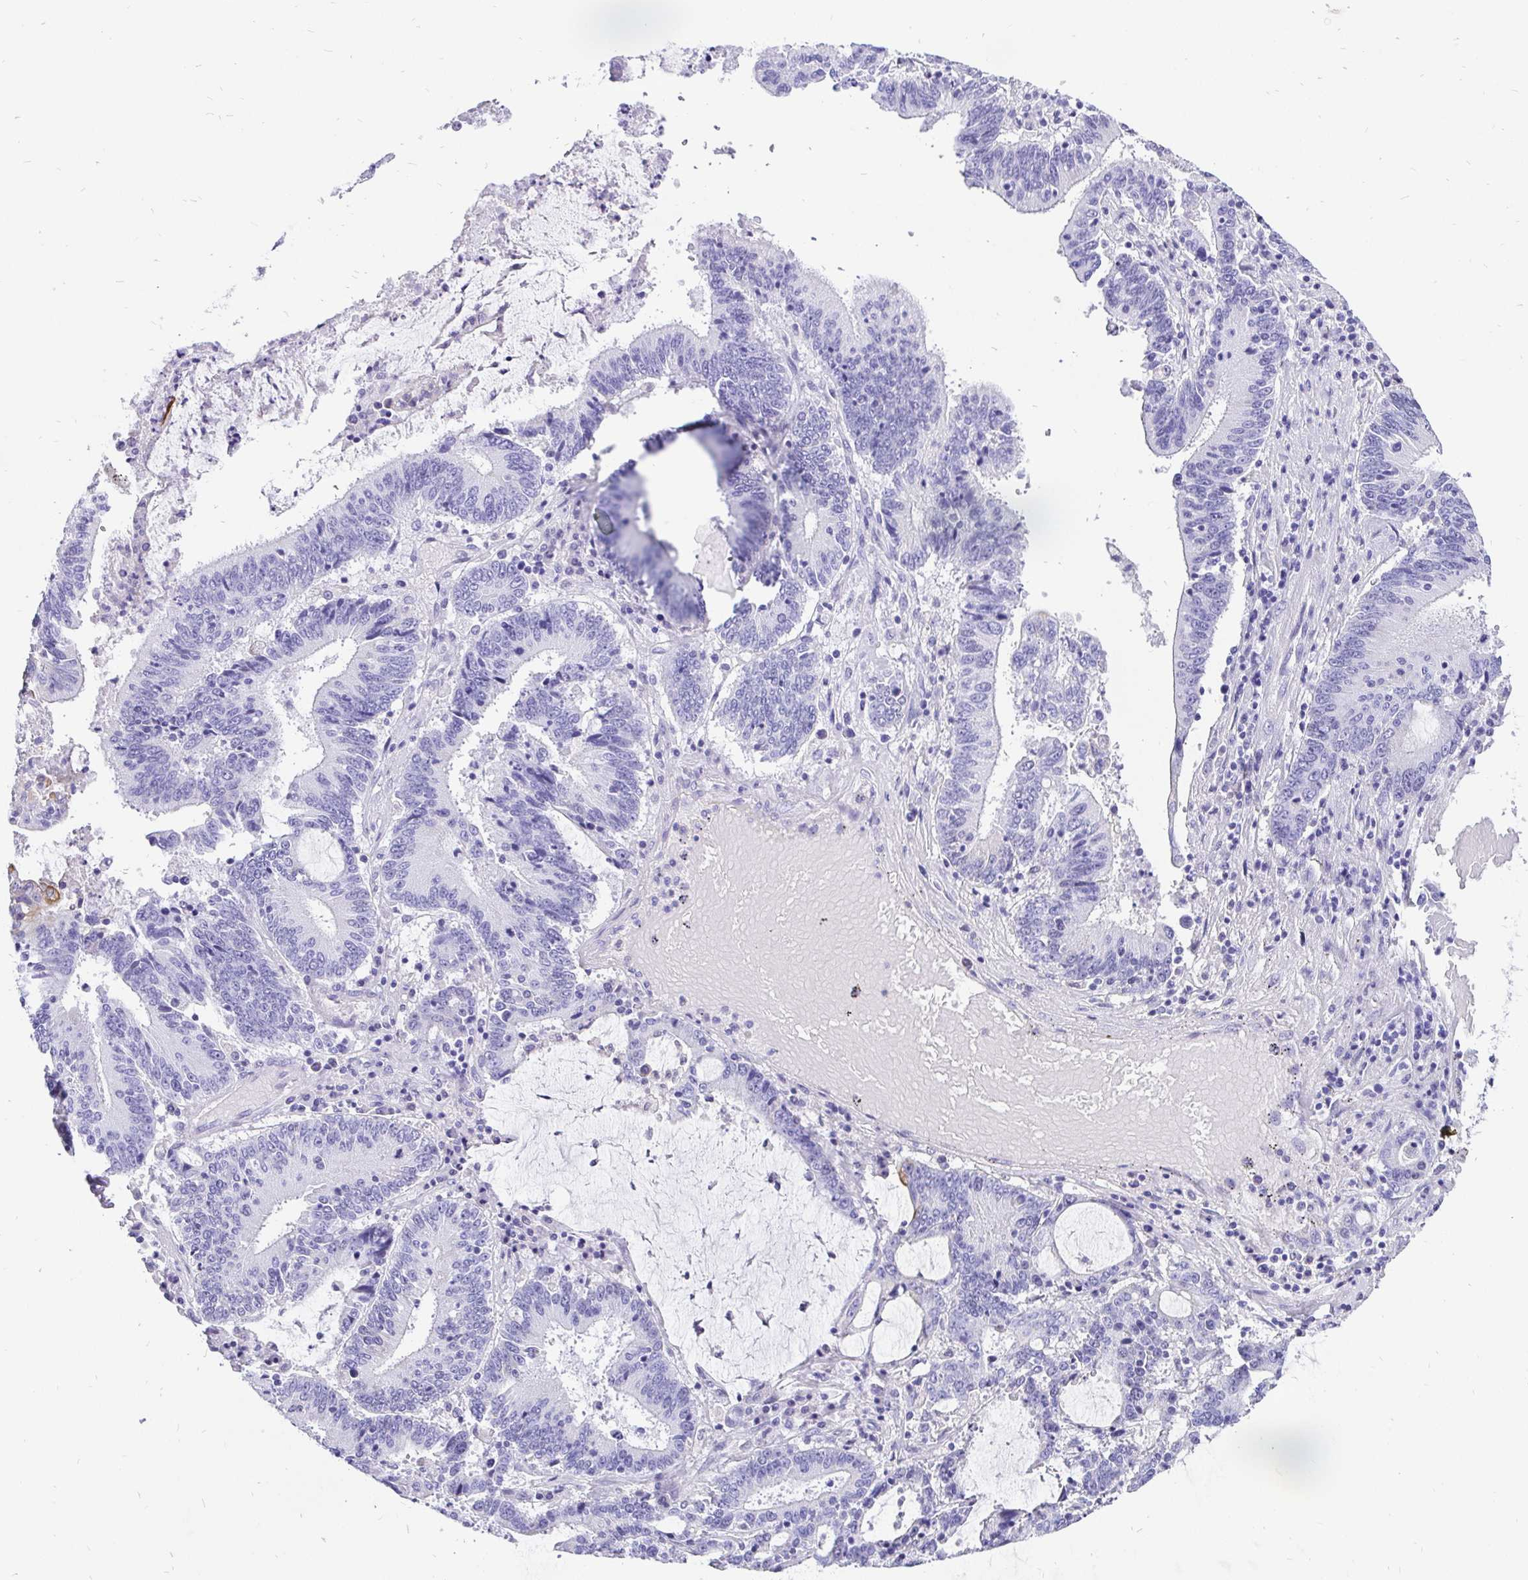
{"staining": {"intensity": "negative", "quantity": "none", "location": "none"}, "tissue": "stomach cancer", "cell_type": "Tumor cells", "image_type": "cancer", "snomed": [{"axis": "morphology", "description": "Adenocarcinoma, NOS"}, {"axis": "topography", "description": "Stomach, upper"}], "caption": "A histopathology image of stomach cancer stained for a protein reveals no brown staining in tumor cells. (Immunohistochemistry, brightfield microscopy, high magnification).", "gene": "KRT13", "patient": {"sex": "male", "age": 68}}